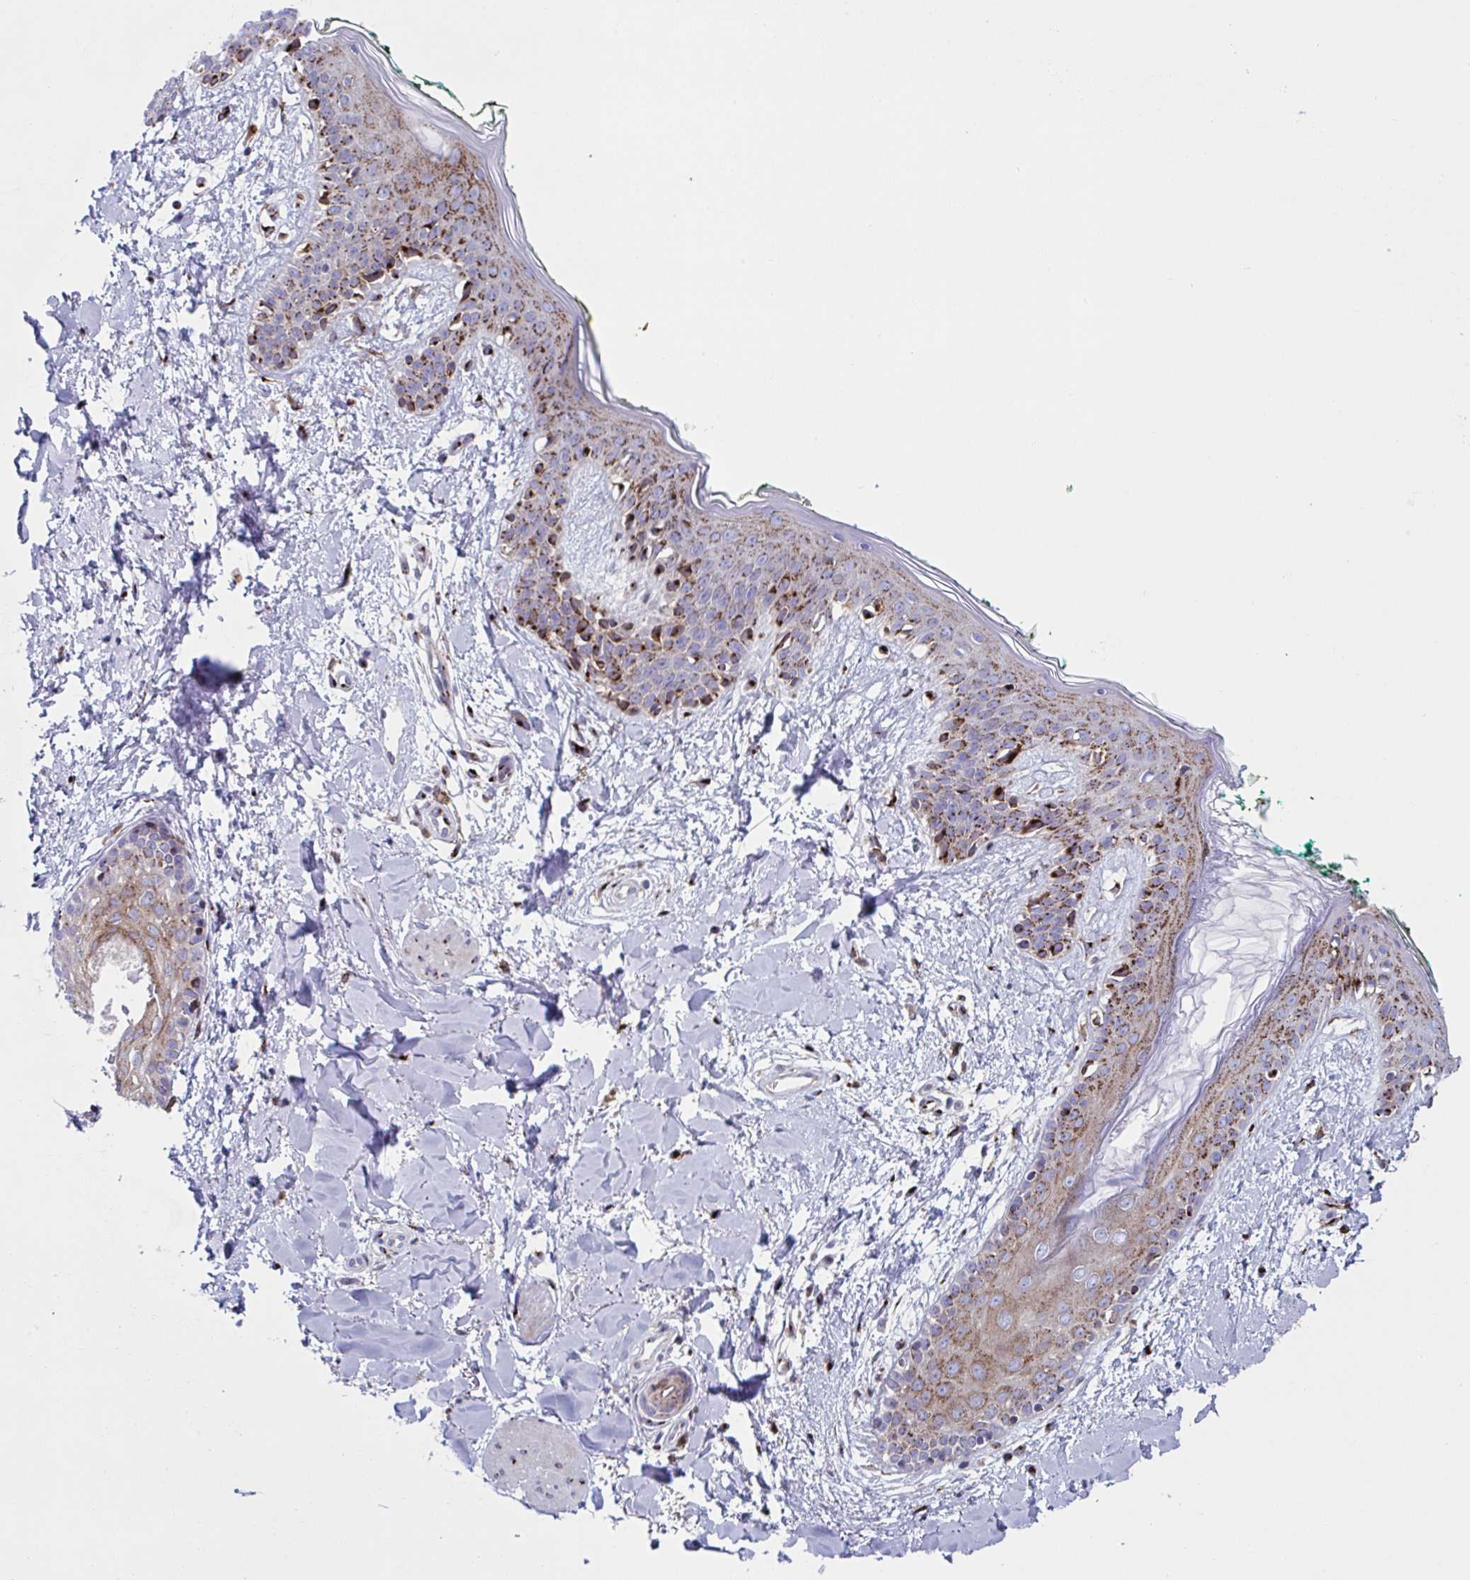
{"staining": {"intensity": "strong", "quantity": ">75%", "location": "cytoplasmic/membranous"}, "tissue": "skin", "cell_type": "Fibroblasts", "image_type": "normal", "snomed": [{"axis": "morphology", "description": "Normal tissue, NOS"}, {"axis": "topography", "description": "Skin"}], "caption": "Fibroblasts reveal high levels of strong cytoplasmic/membranous expression in approximately >75% of cells in normal human skin. Using DAB (3,3'-diaminobenzidine) (brown) and hematoxylin (blue) stains, captured at high magnification using brightfield microscopy.", "gene": "RFK", "patient": {"sex": "female", "age": 34}}